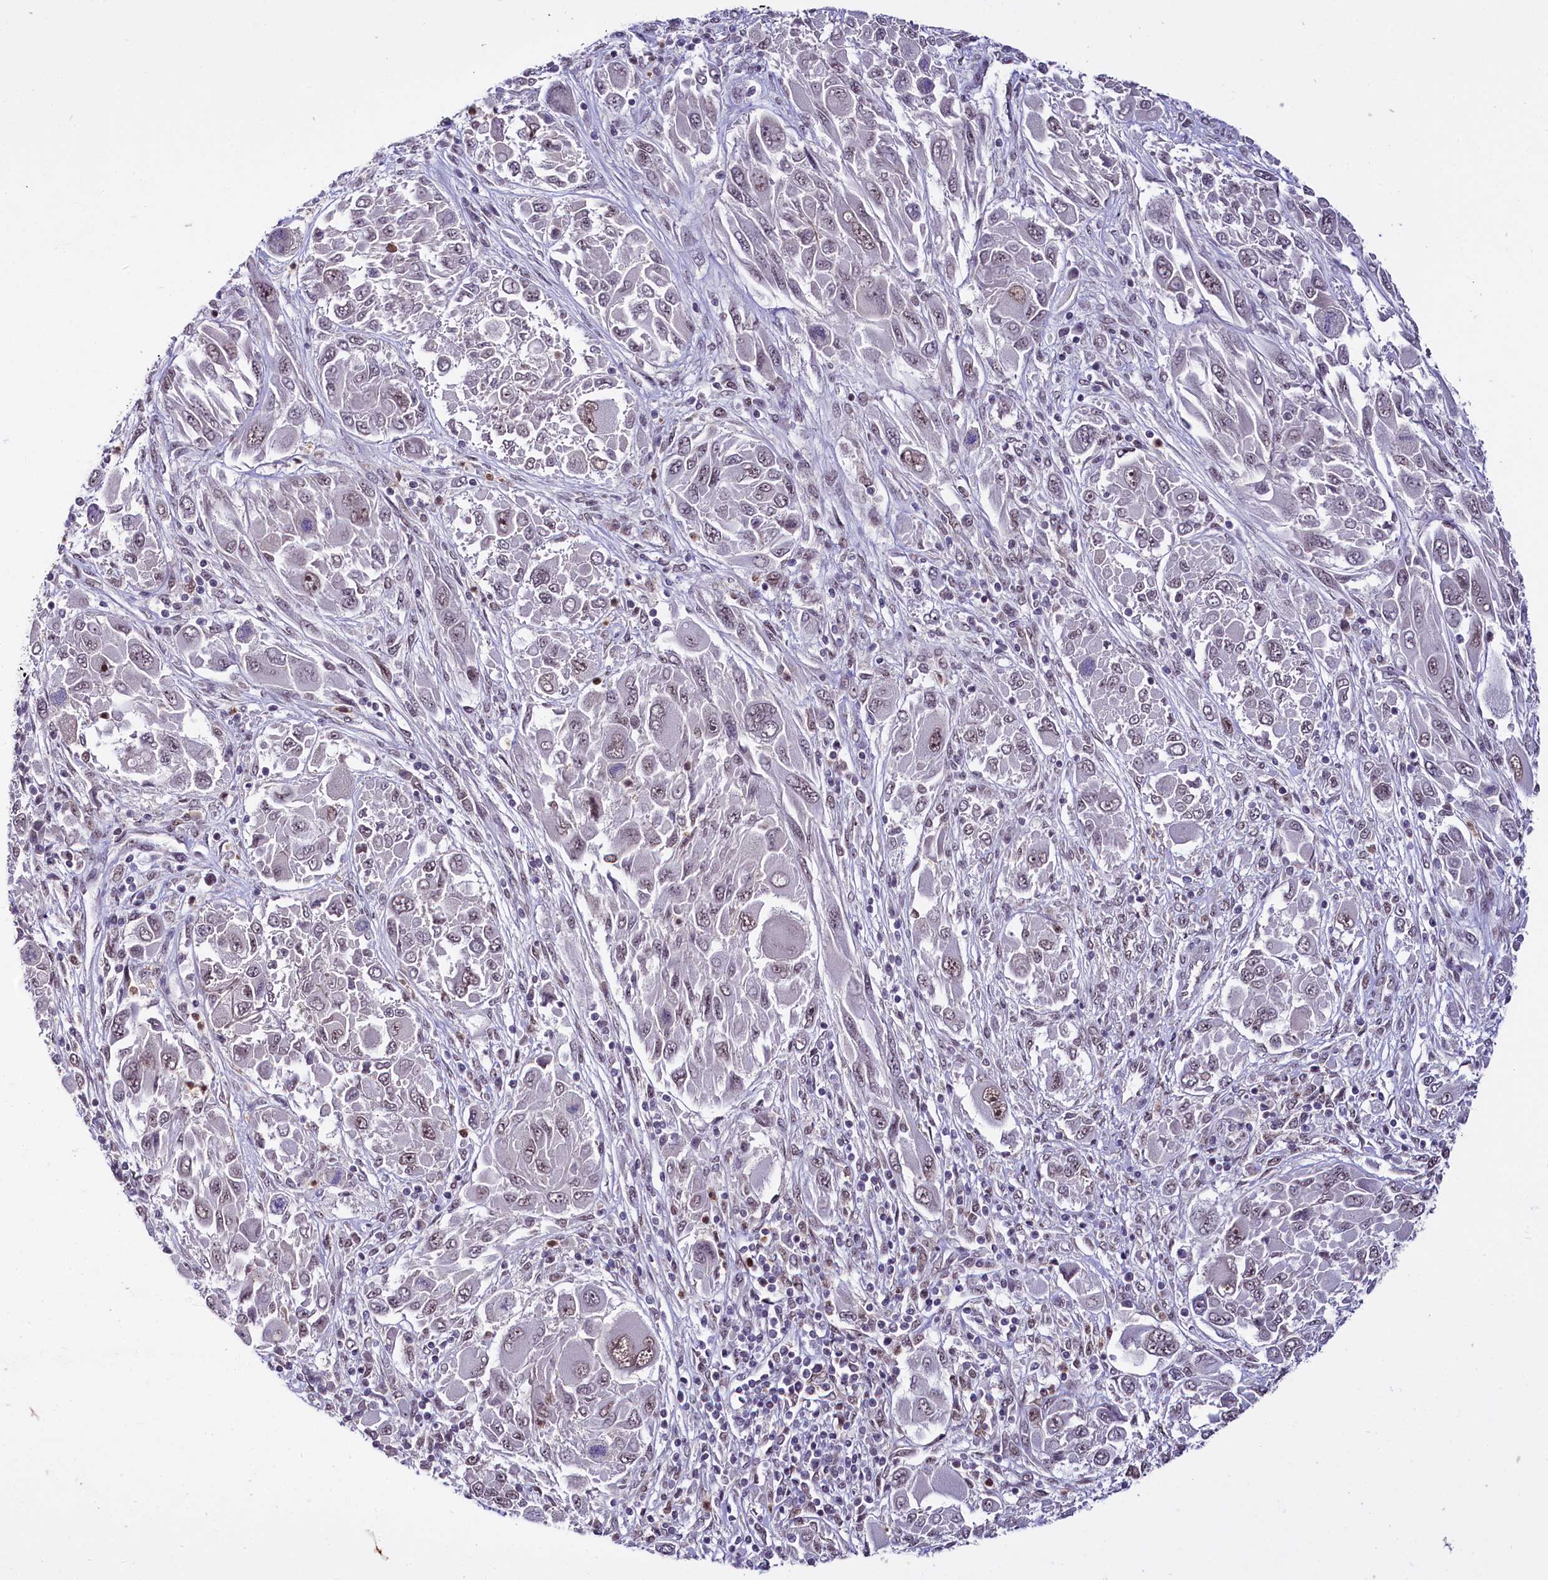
{"staining": {"intensity": "weak", "quantity": "<25%", "location": "nuclear"}, "tissue": "melanoma", "cell_type": "Tumor cells", "image_type": "cancer", "snomed": [{"axis": "morphology", "description": "Malignant melanoma, NOS"}, {"axis": "topography", "description": "Skin"}], "caption": "Immunohistochemistry (IHC) micrograph of human melanoma stained for a protein (brown), which exhibits no expression in tumor cells.", "gene": "SCAF11", "patient": {"sex": "female", "age": 91}}